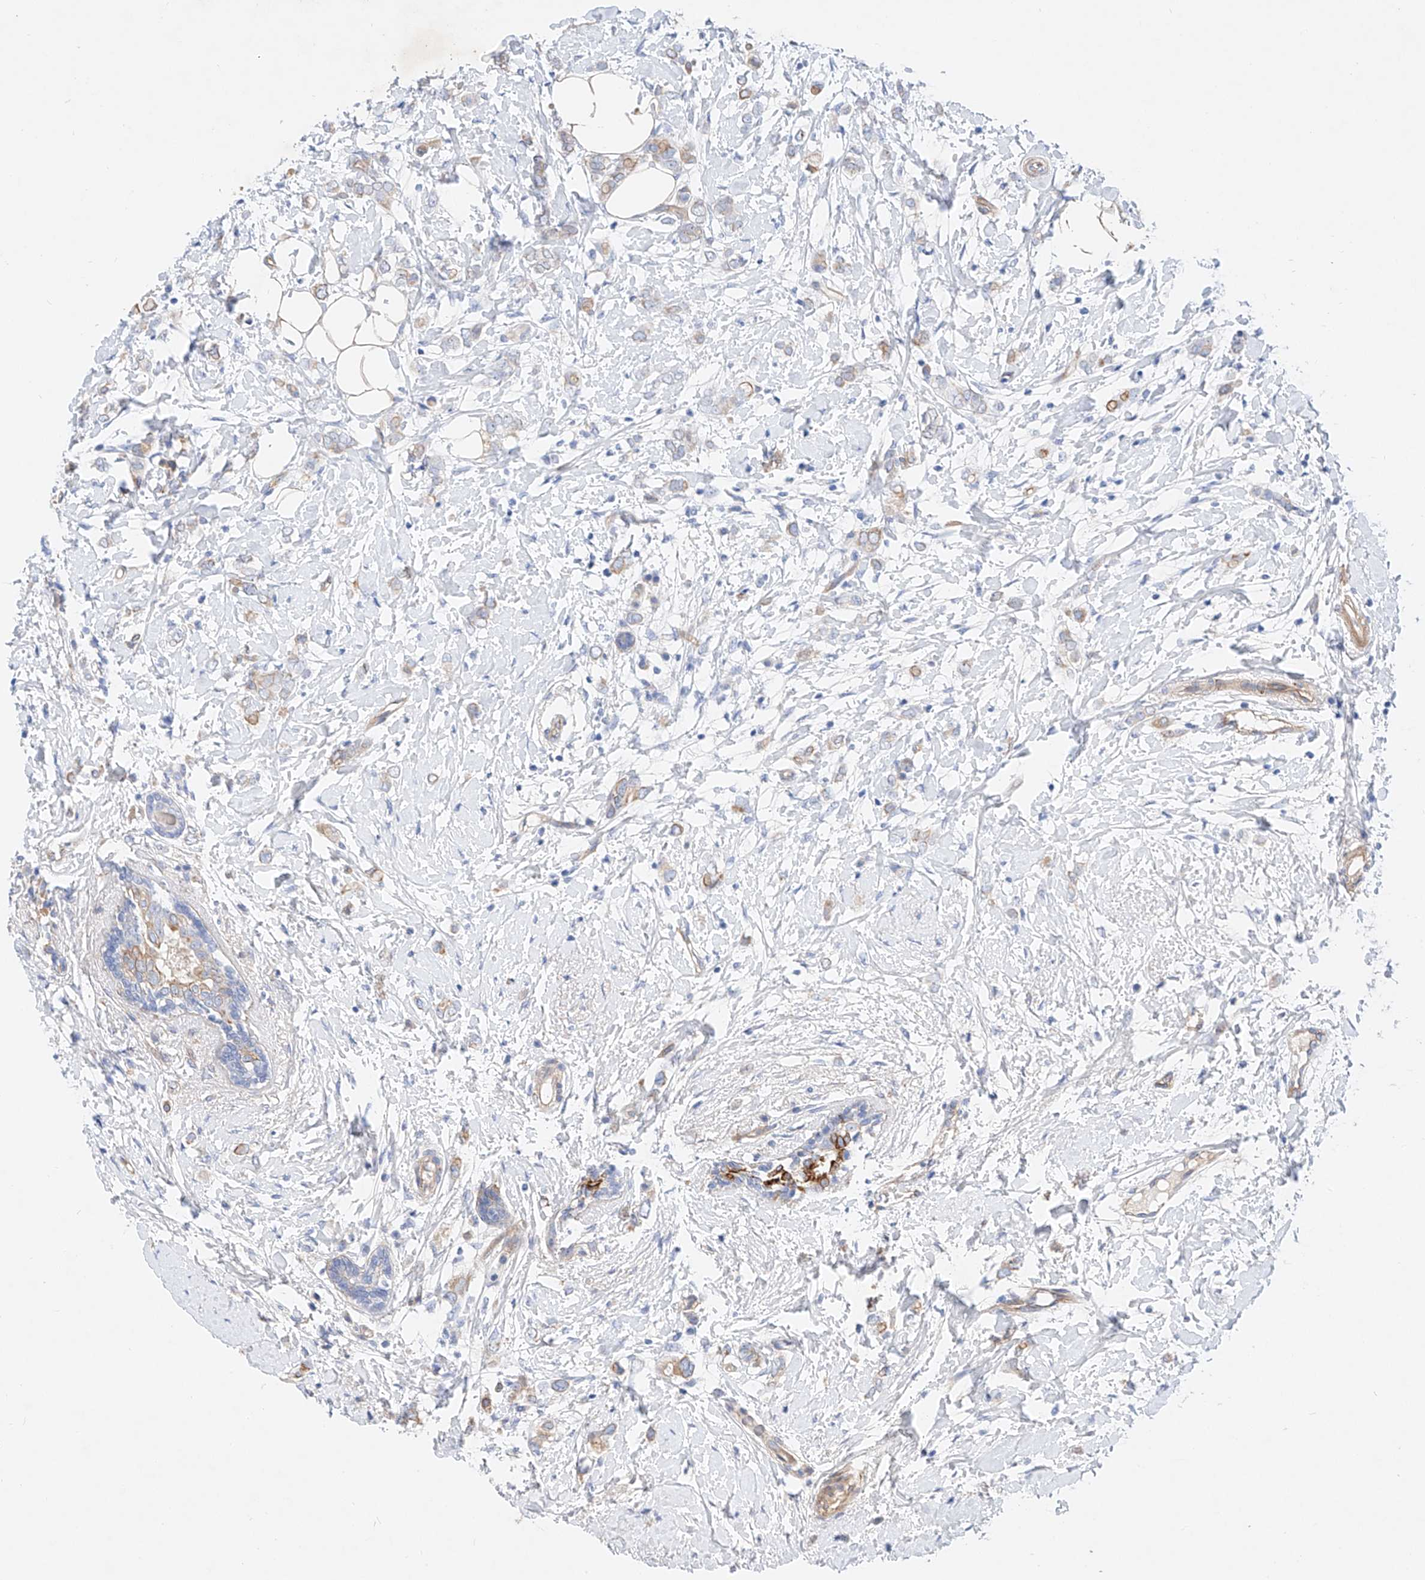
{"staining": {"intensity": "weak", "quantity": "25%-75%", "location": "cytoplasmic/membranous"}, "tissue": "breast cancer", "cell_type": "Tumor cells", "image_type": "cancer", "snomed": [{"axis": "morphology", "description": "Normal tissue, NOS"}, {"axis": "morphology", "description": "Lobular carcinoma"}, {"axis": "topography", "description": "Breast"}], "caption": "Human breast lobular carcinoma stained for a protein (brown) reveals weak cytoplasmic/membranous positive expression in approximately 25%-75% of tumor cells.", "gene": "SBSPON", "patient": {"sex": "female", "age": 47}}